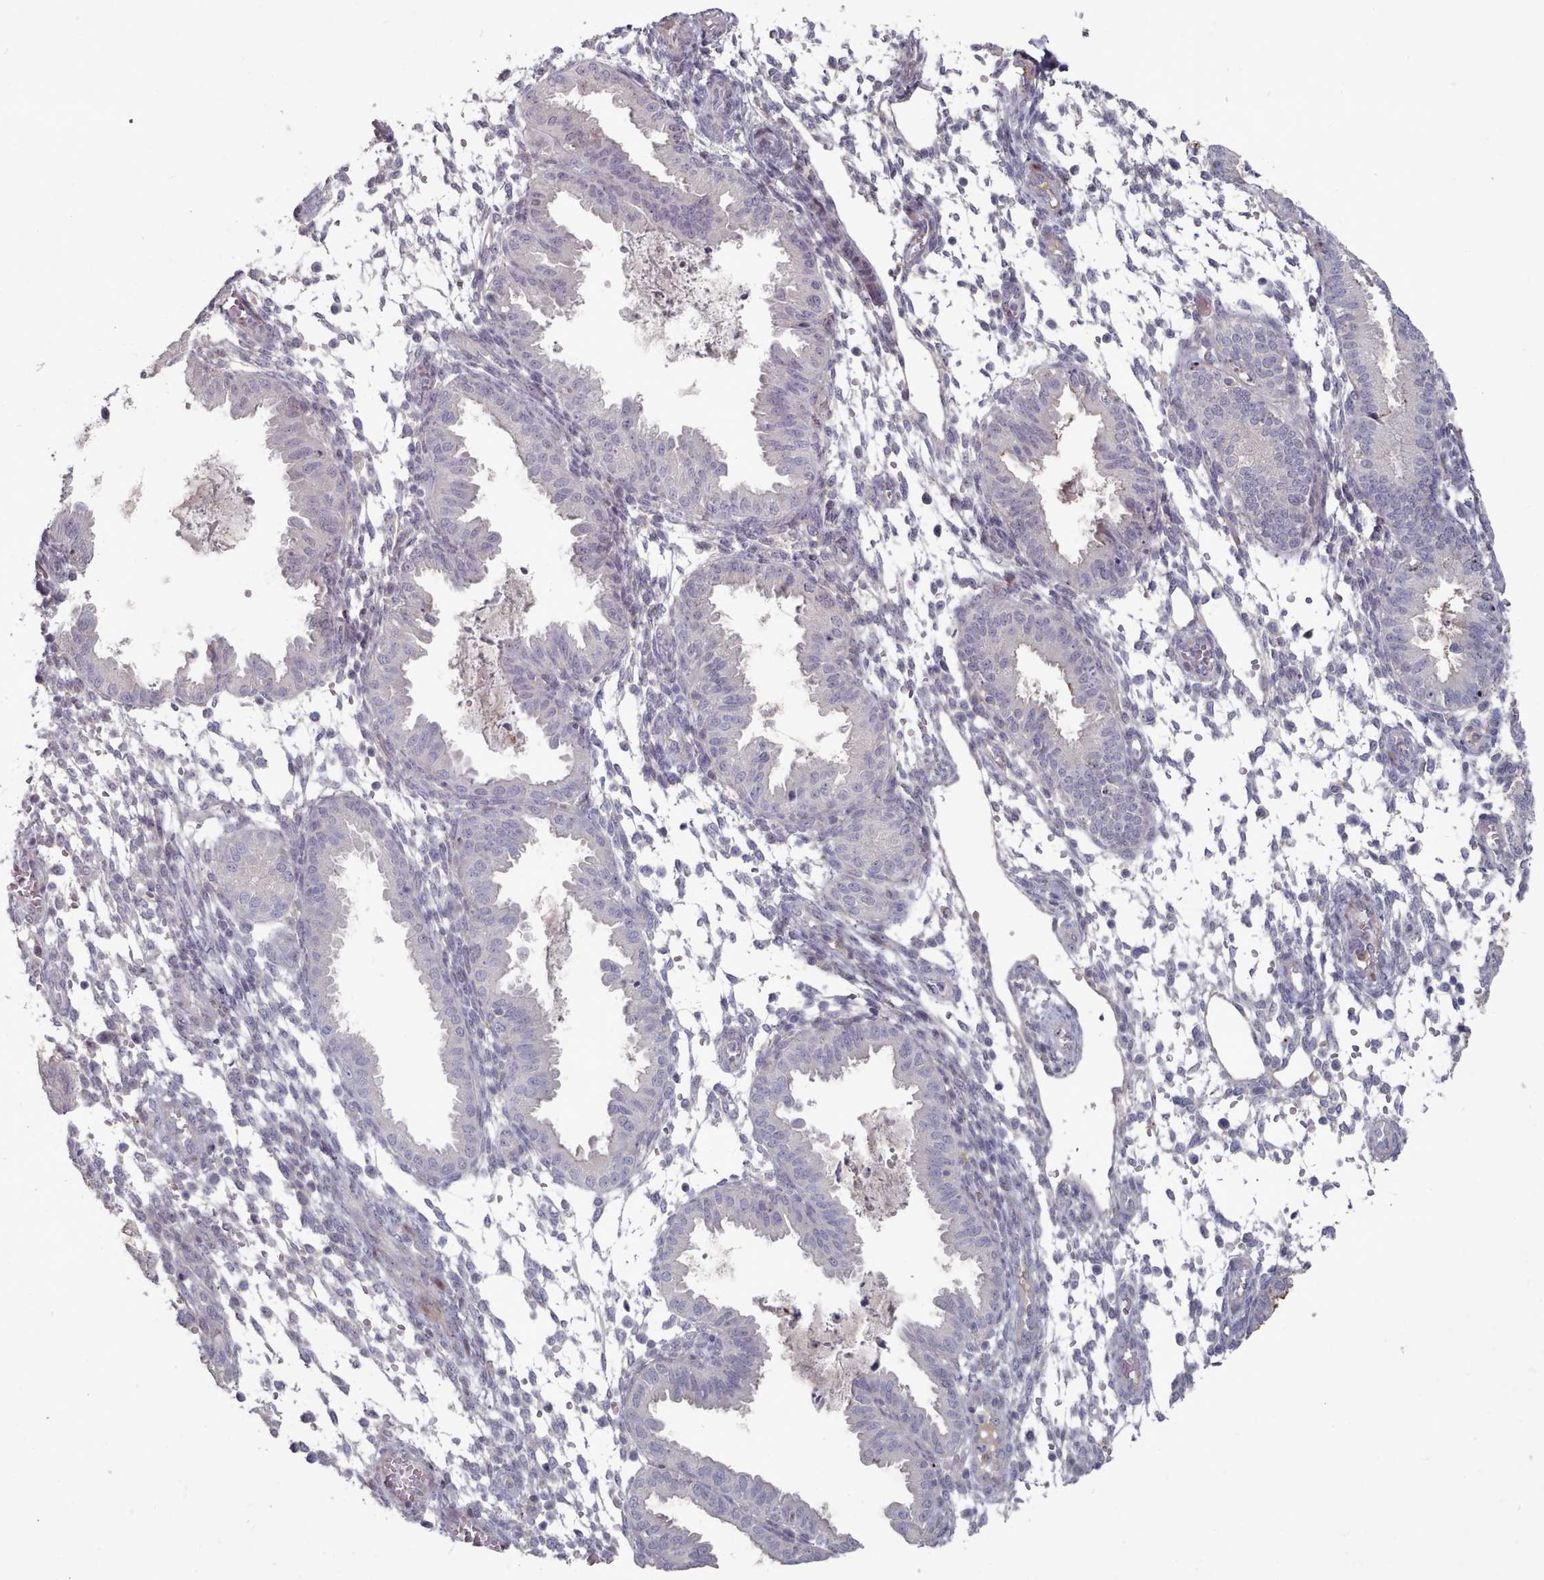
{"staining": {"intensity": "negative", "quantity": "none", "location": "none"}, "tissue": "endometrium", "cell_type": "Cells in endometrial stroma", "image_type": "normal", "snomed": [{"axis": "morphology", "description": "Normal tissue, NOS"}, {"axis": "topography", "description": "Endometrium"}], "caption": "Immunohistochemistry (IHC) photomicrograph of normal human endometrium stained for a protein (brown), which demonstrates no staining in cells in endometrial stroma.", "gene": "COL8A2", "patient": {"sex": "female", "age": 33}}